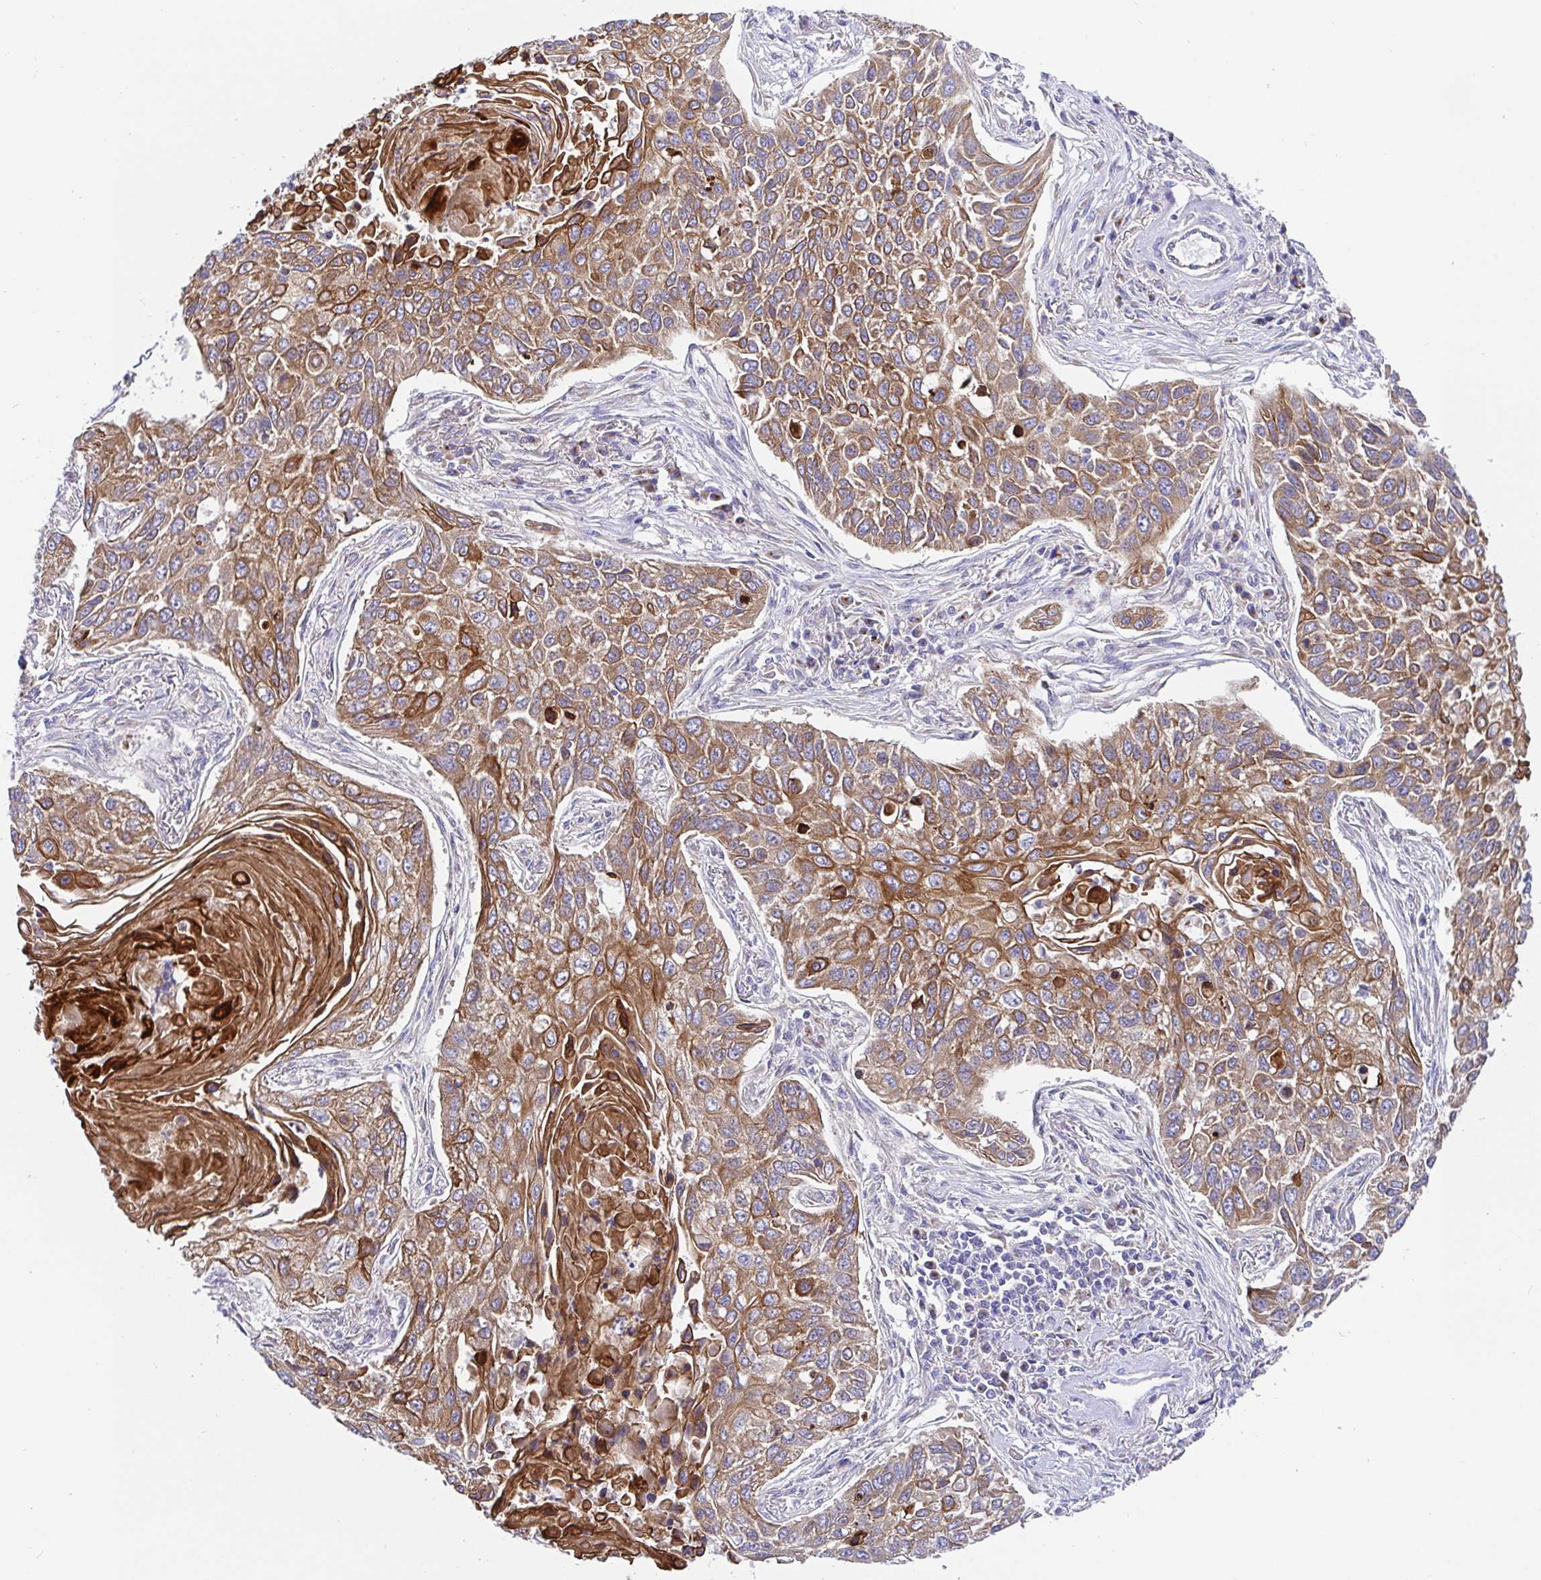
{"staining": {"intensity": "moderate", "quantity": ">75%", "location": "cytoplasmic/membranous"}, "tissue": "lung cancer", "cell_type": "Tumor cells", "image_type": "cancer", "snomed": [{"axis": "morphology", "description": "Squamous cell carcinoma, NOS"}, {"axis": "topography", "description": "Lung"}], "caption": "Protein staining by immunohistochemistry (IHC) shows moderate cytoplasmic/membranous positivity in about >75% of tumor cells in lung squamous cell carcinoma.", "gene": "GOLGA1", "patient": {"sex": "male", "age": 75}}